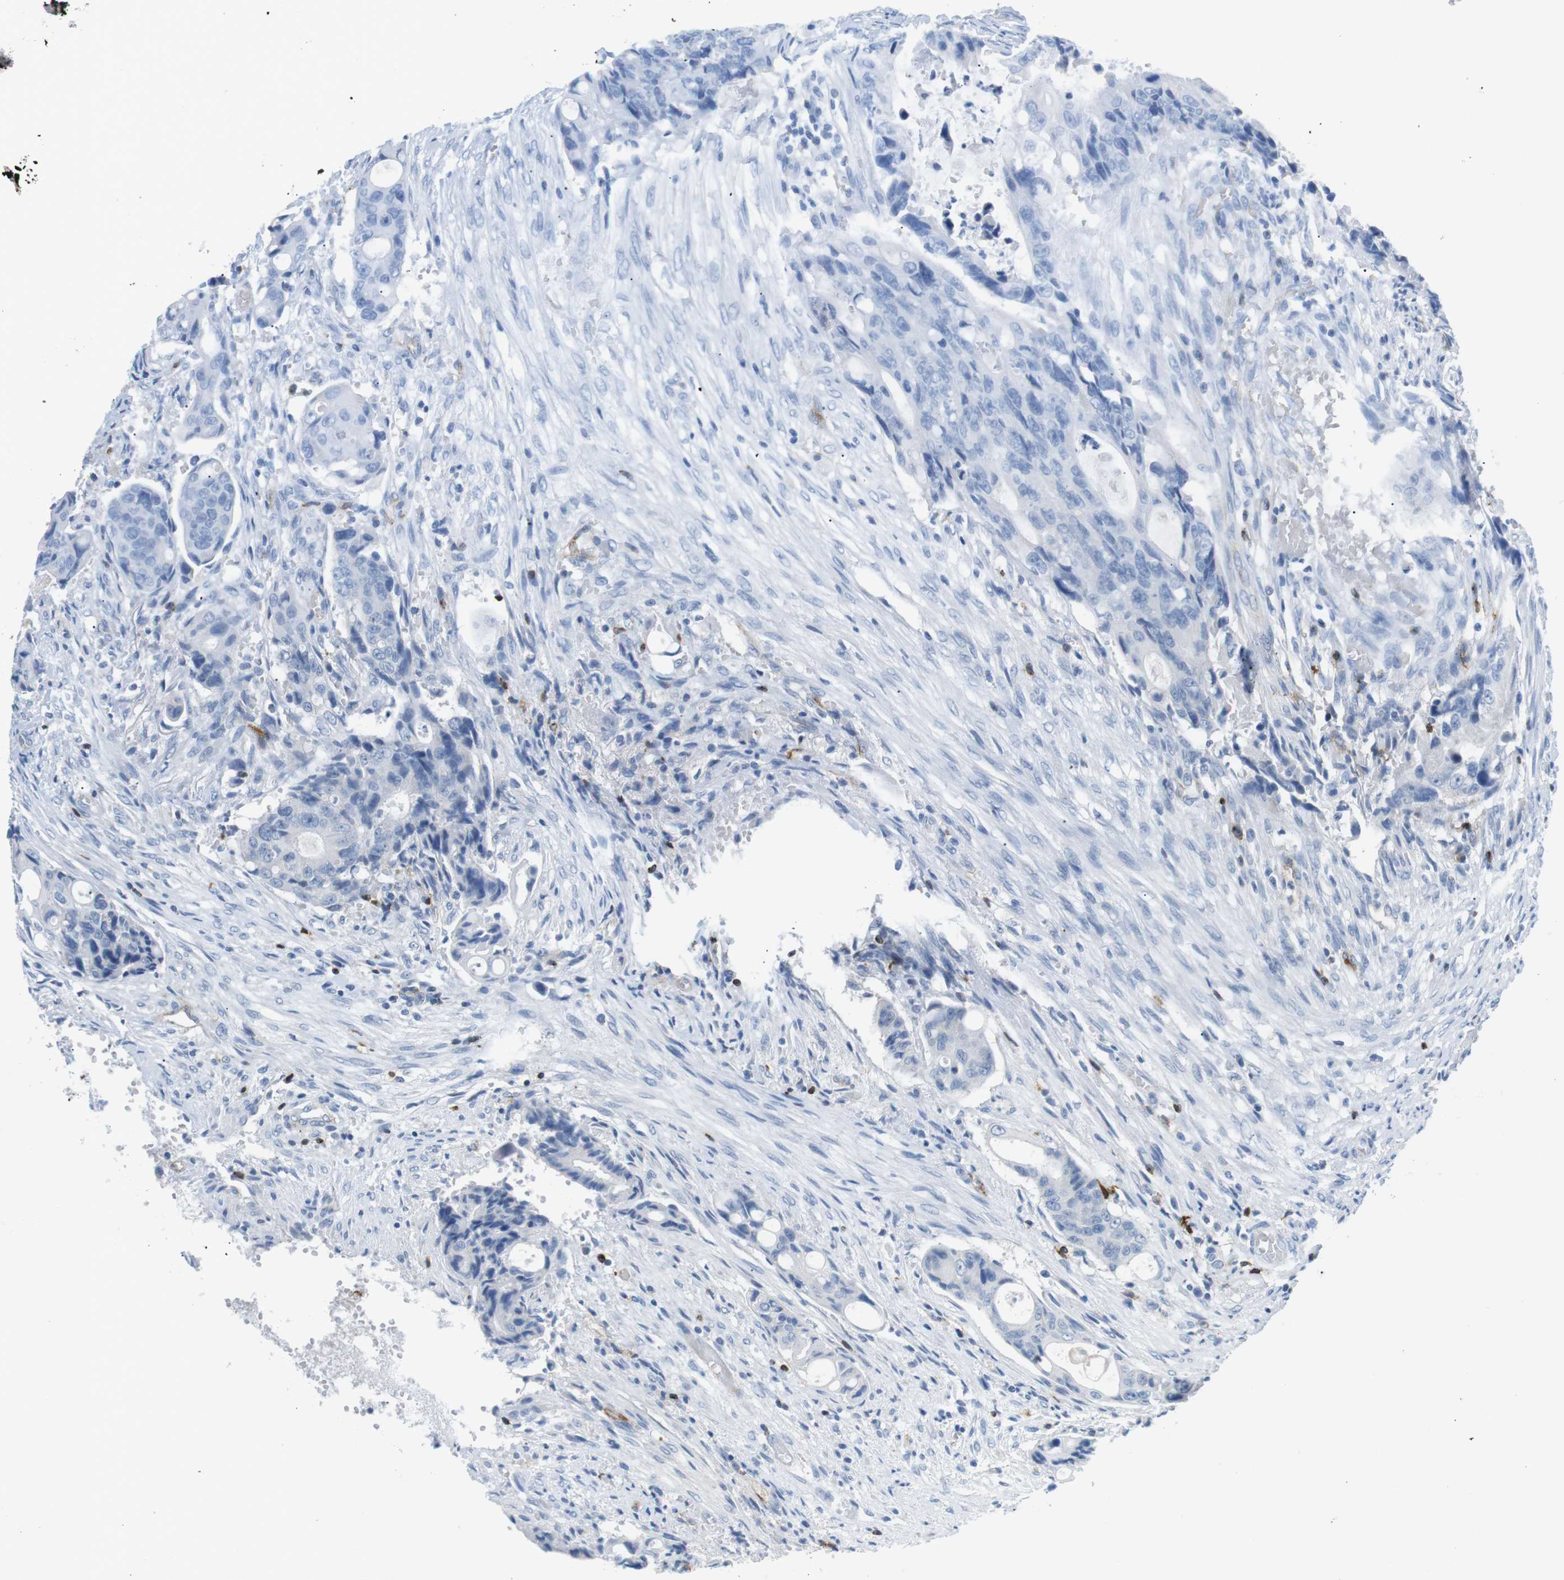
{"staining": {"intensity": "negative", "quantity": "none", "location": "none"}, "tissue": "colorectal cancer", "cell_type": "Tumor cells", "image_type": "cancer", "snomed": [{"axis": "morphology", "description": "Adenocarcinoma, NOS"}, {"axis": "topography", "description": "Colon"}], "caption": "Immunohistochemical staining of human adenocarcinoma (colorectal) displays no significant expression in tumor cells.", "gene": "TNFRSF4", "patient": {"sex": "female", "age": 57}}